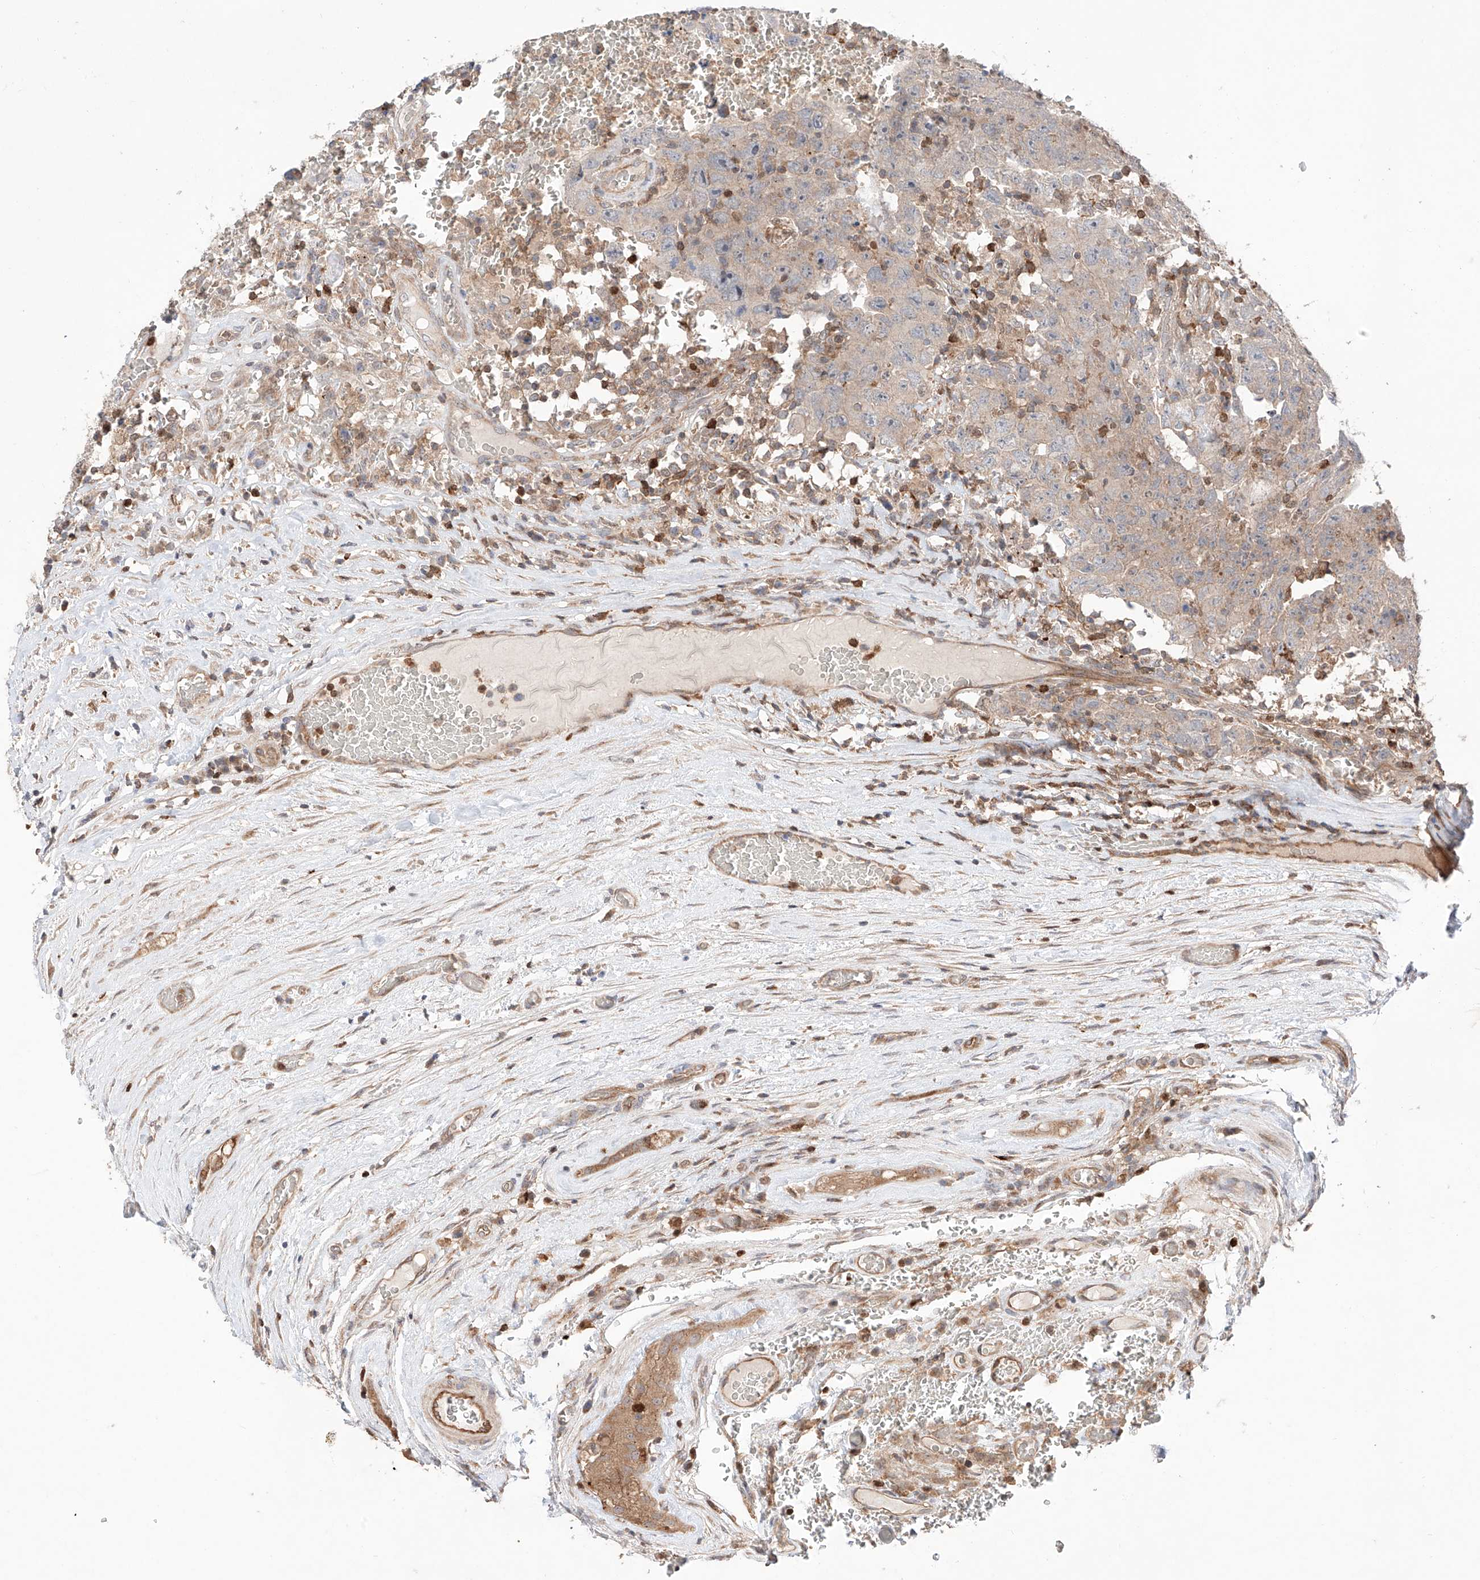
{"staining": {"intensity": "negative", "quantity": "none", "location": "none"}, "tissue": "testis cancer", "cell_type": "Tumor cells", "image_type": "cancer", "snomed": [{"axis": "morphology", "description": "Carcinoma, Embryonal, NOS"}, {"axis": "topography", "description": "Testis"}], "caption": "Tumor cells show no significant positivity in testis cancer. (Brightfield microscopy of DAB immunohistochemistry at high magnification).", "gene": "IGSF22", "patient": {"sex": "male", "age": 26}}